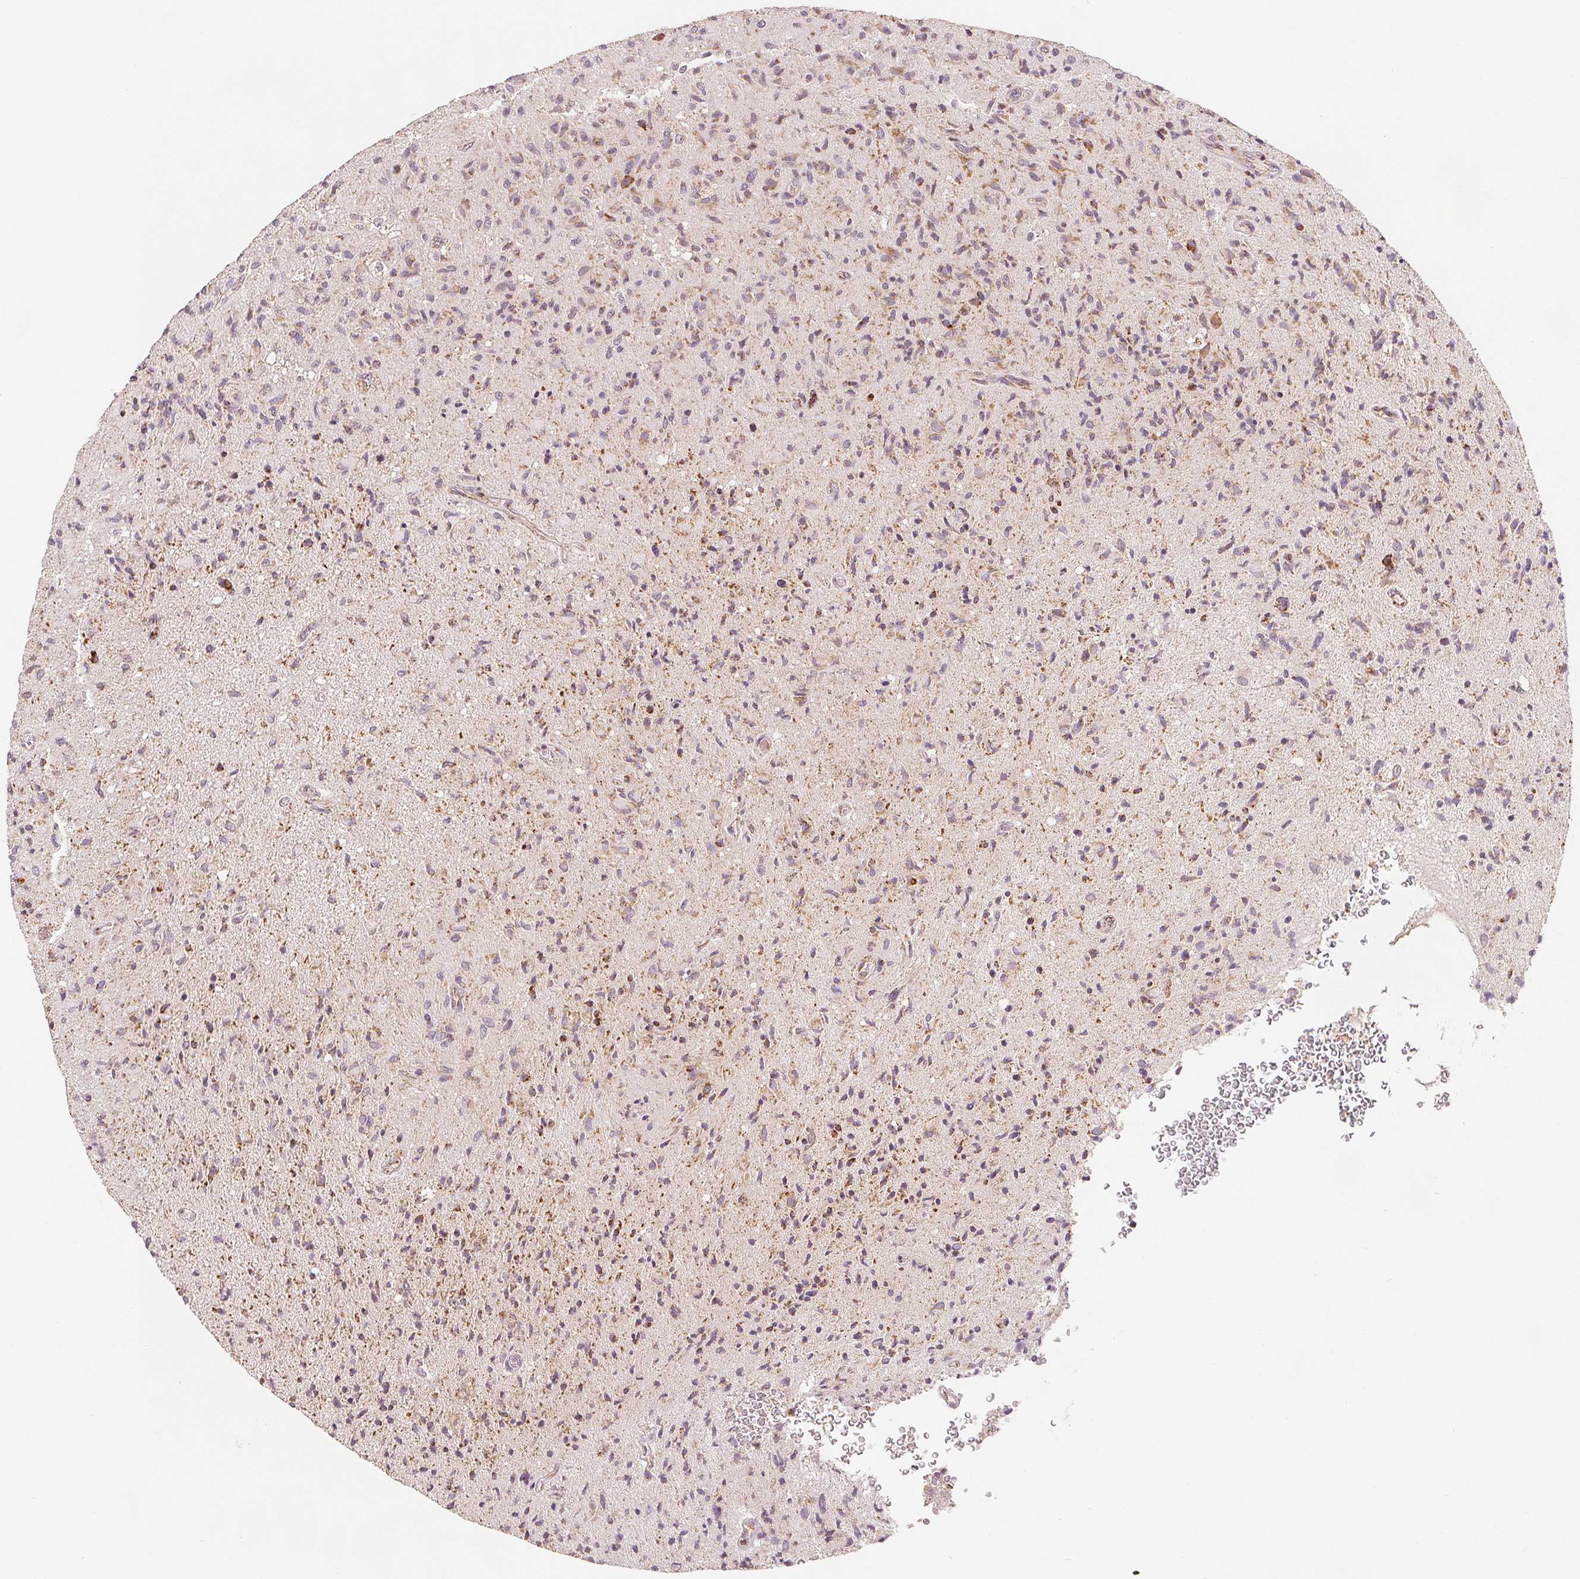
{"staining": {"intensity": "negative", "quantity": "none", "location": "none"}, "tissue": "glioma", "cell_type": "Tumor cells", "image_type": "cancer", "snomed": [{"axis": "morphology", "description": "Glioma, malignant, High grade"}, {"axis": "topography", "description": "Brain"}], "caption": "Human glioma stained for a protein using immunohistochemistry (IHC) exhibits no expression in tumor cells.", "gene": "SDHB", "patient": {"sex": "male", "age": 54}}